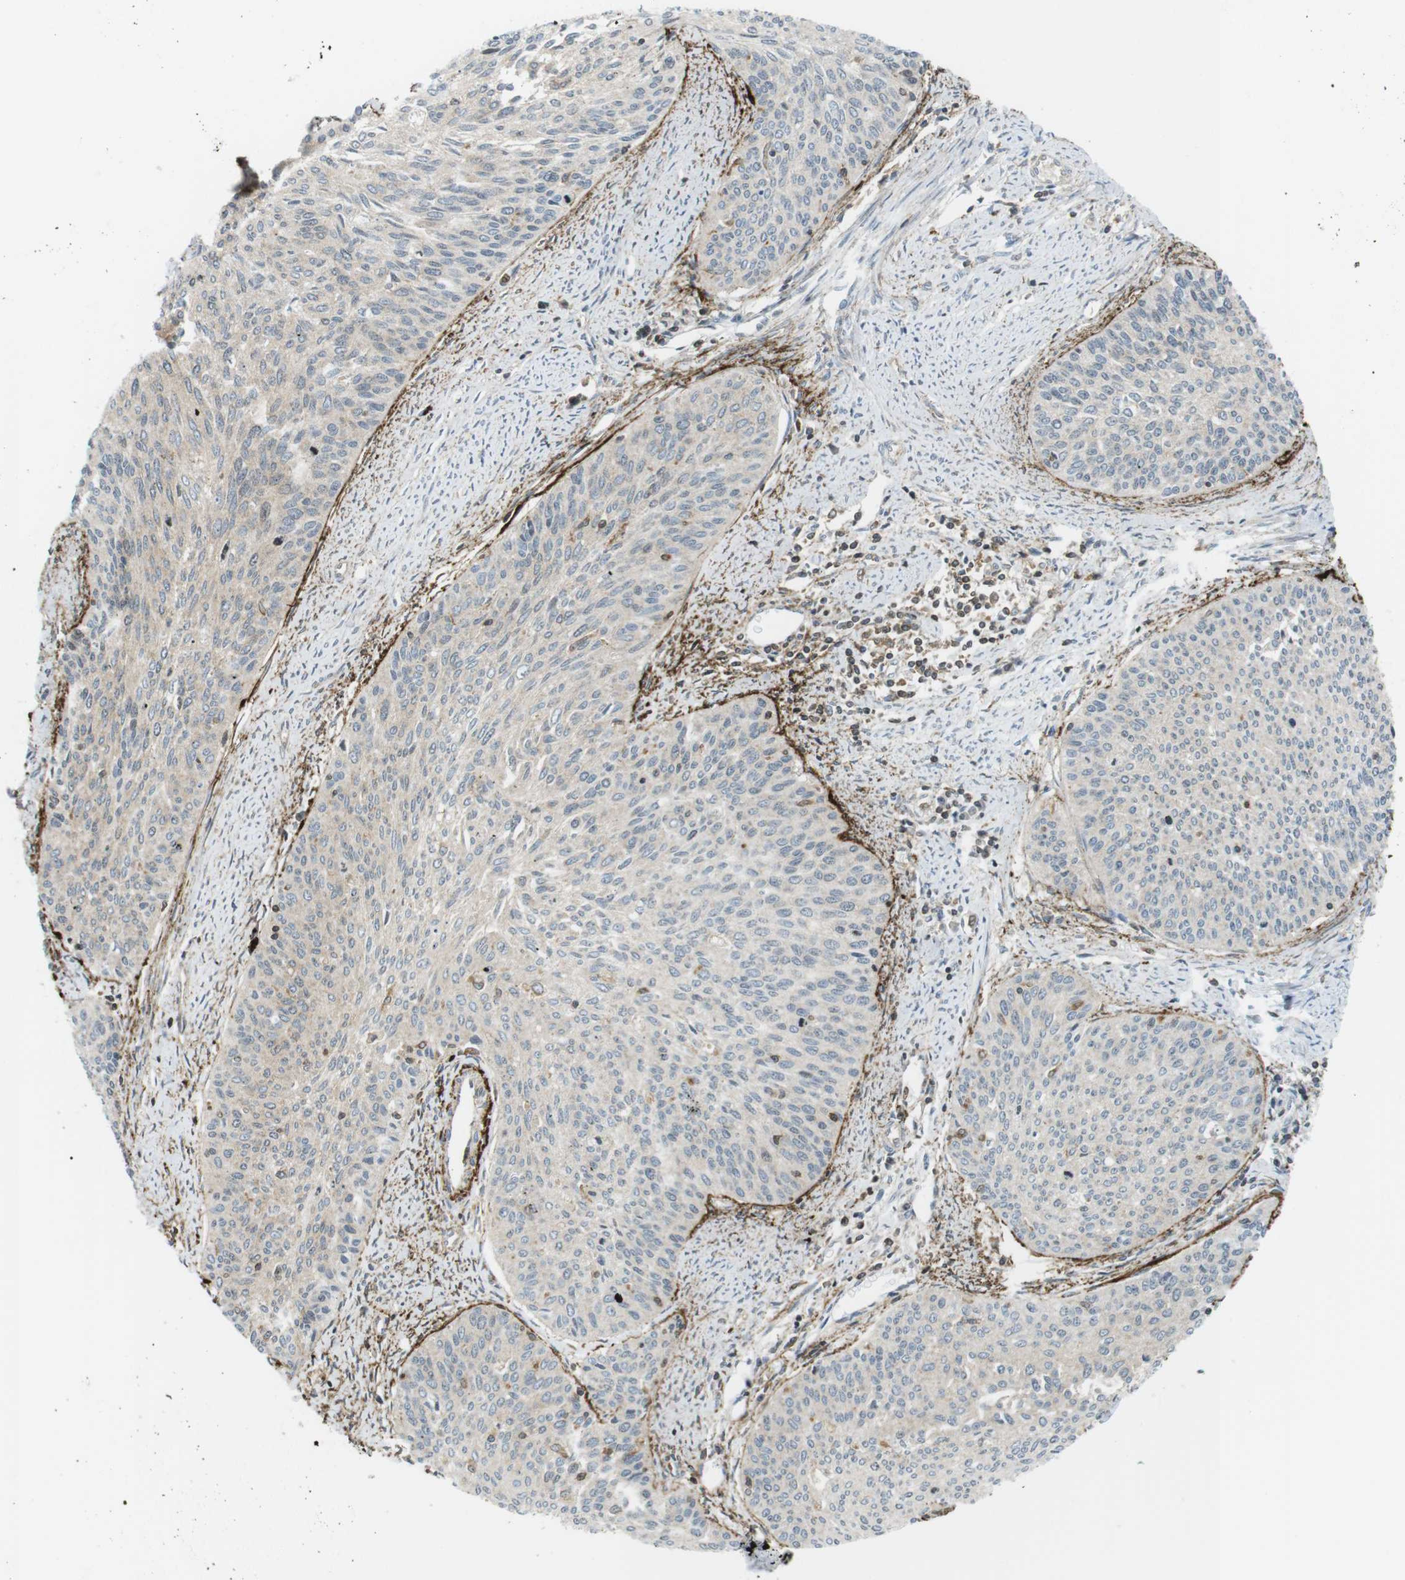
{"staining": {"intensity": "negative", "quantity": "none", "location": "none"}, "tissue": "cervical cancer", "cell_type": "Tumor cells", "image_type": "cancer", "snomed": [{"axis": "morphology", "description": "Squamous cell carcinoma, NOS"}, {"axis": "topography", "description": "Cervix"}], "caption": "IHC histopathology image of human cervical cancer (squamous cell carcinoma) stained for a protein (brown), which demonstrates no staining in tumor cells. Brightfield microscopy of immunohistochemistry stained with DAB (brown) and hematoxylin (blue), captured at high magnification.", "gene": "FLII", "patient": {"sex": "female", "age": 55}}